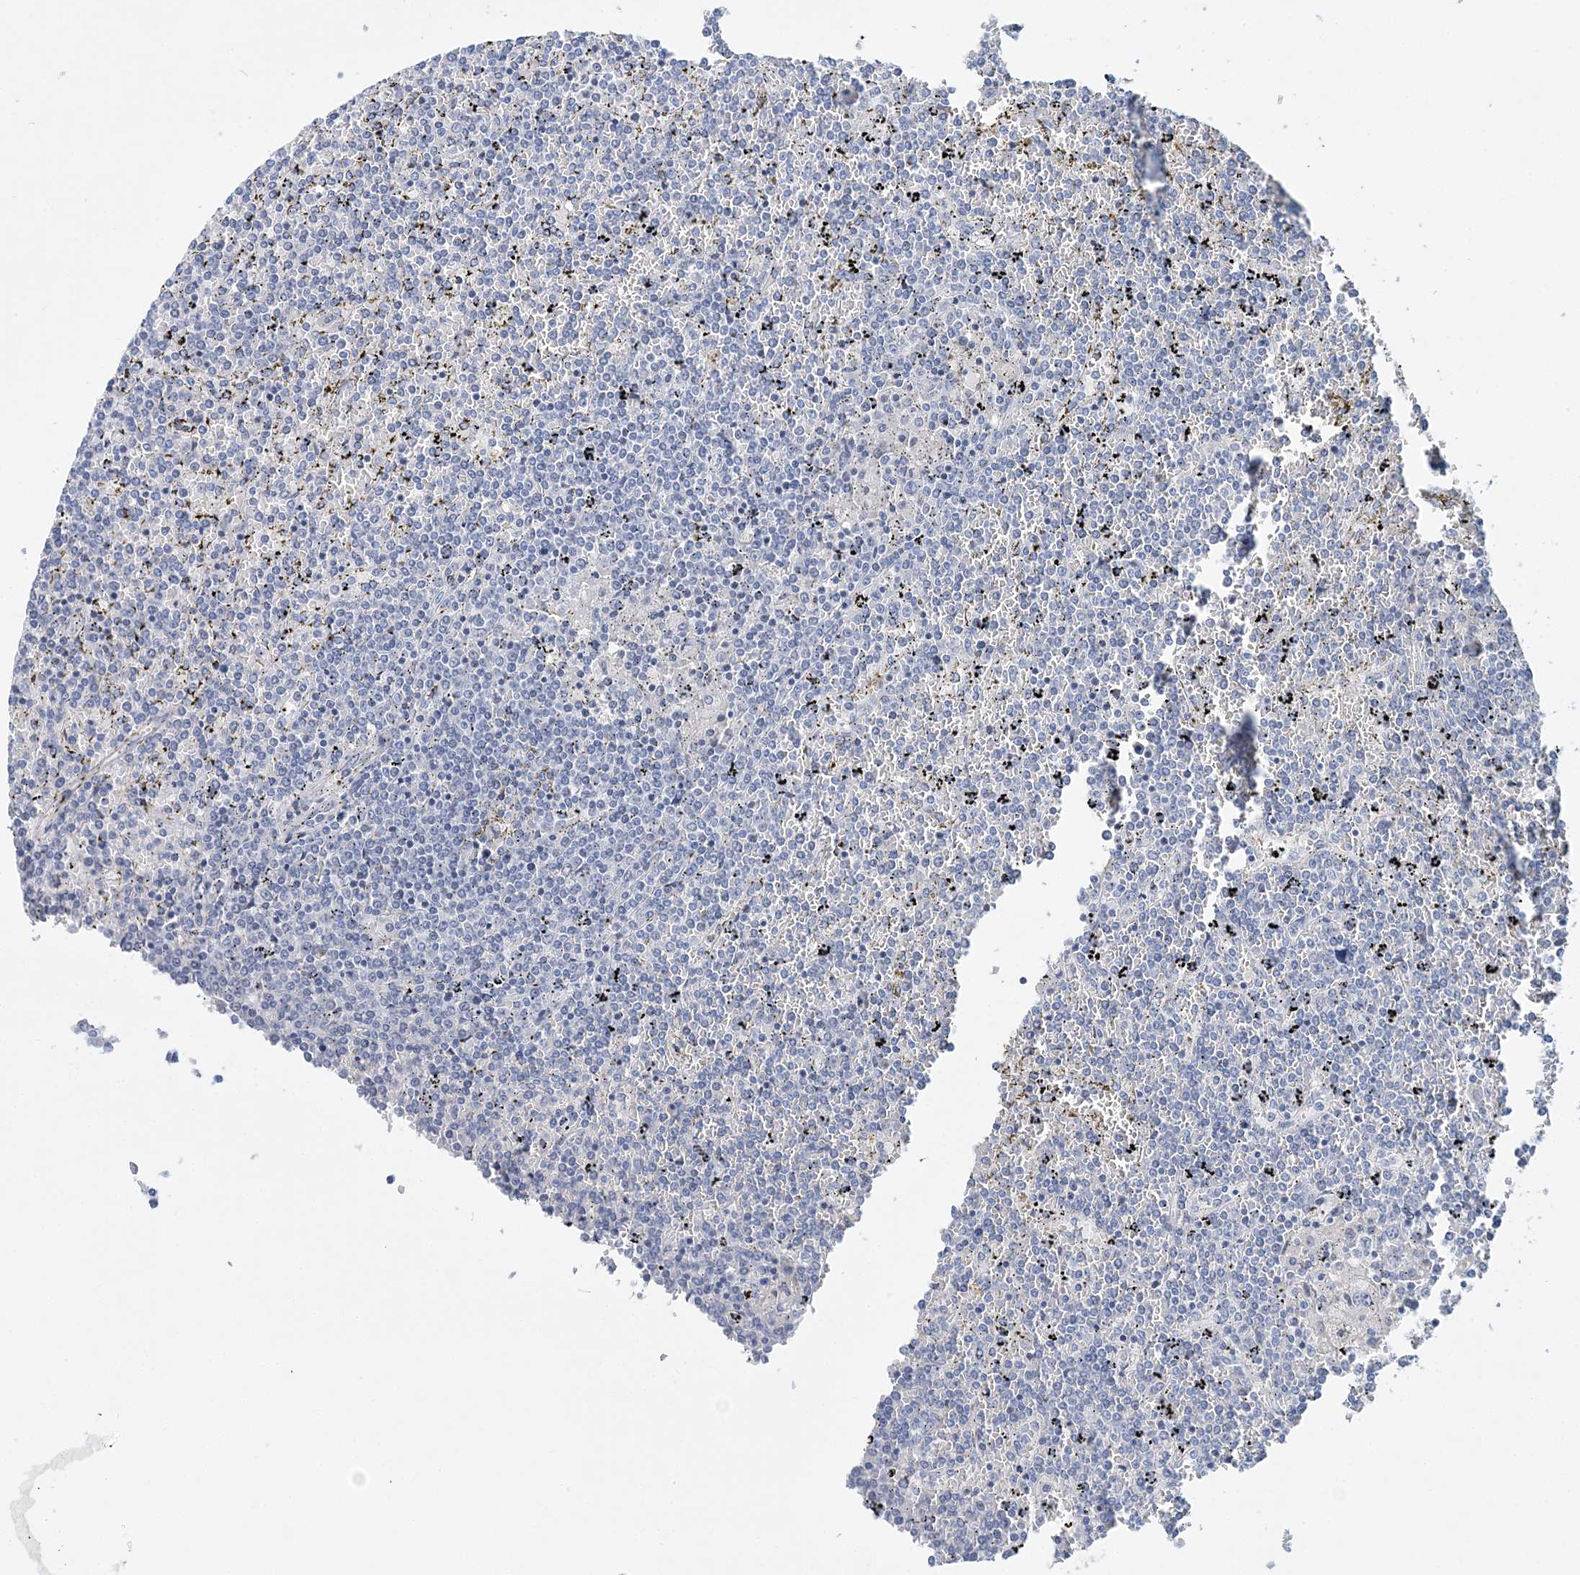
{"staining": {"intensity": "negative", "quantity": "none", "location": "none"}, "tissue": "lymphoma", "cell_type": "Tumor cells", "image_type": "cancer", "snomed": [{"axis": "morphology", "description": "Malignant lymphoma, non-Hodgkin's type, Low grade"}, {"axis": "topography", "description": "Spleen"}], "caption": "Low-grade malignant lymphoma, non-Hodgkin's type was stained to show a protein in brown. There is no significant positivity in tumor cells. Brightfield microscopy of immunohistochemistry stained with DAB (3,3'-diaminobenzidine) (brown) and hematoxylin (blue), captured at high magnification.", "gene": "LRRIQ4", "patient": {"sex": "female", "age": 19}}